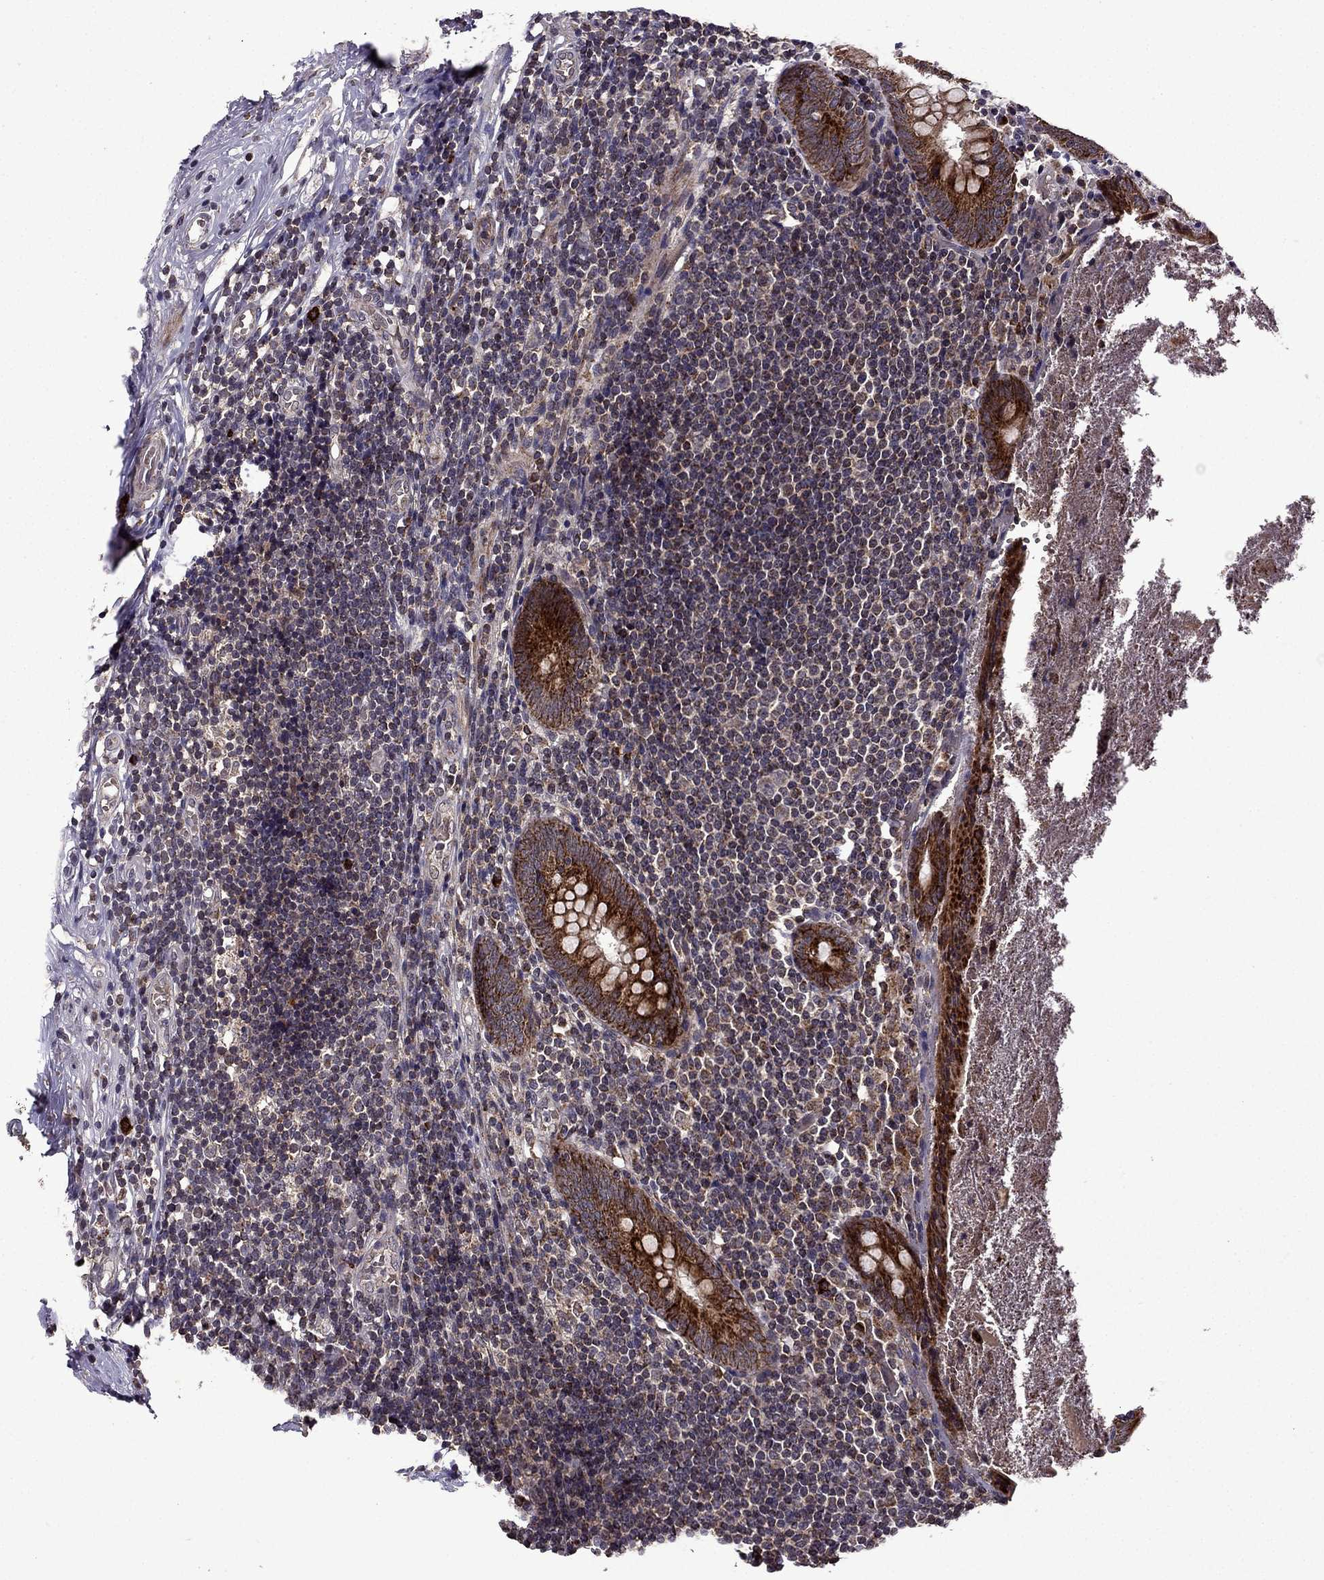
{"staining": {"intensity": "strong", "quantity": ">75%", "location": "cytoplasmic/membranous"}, "tissue": "appendix", "cell_type": "Glandular cells", "image_type": "normal", "snomed": [{"axis": "morphology", "description": "Normal tissue, NOS"}, {"axis": "topography", "description": "Appendix"}], "caption": "This is a histology image of IHC staining of normal appendix, which shows strong positivity in the cytoplasmic/membranous of glandular cells.", "gene": "TAB2", "patient": {"sex": "female", "age": 23}}